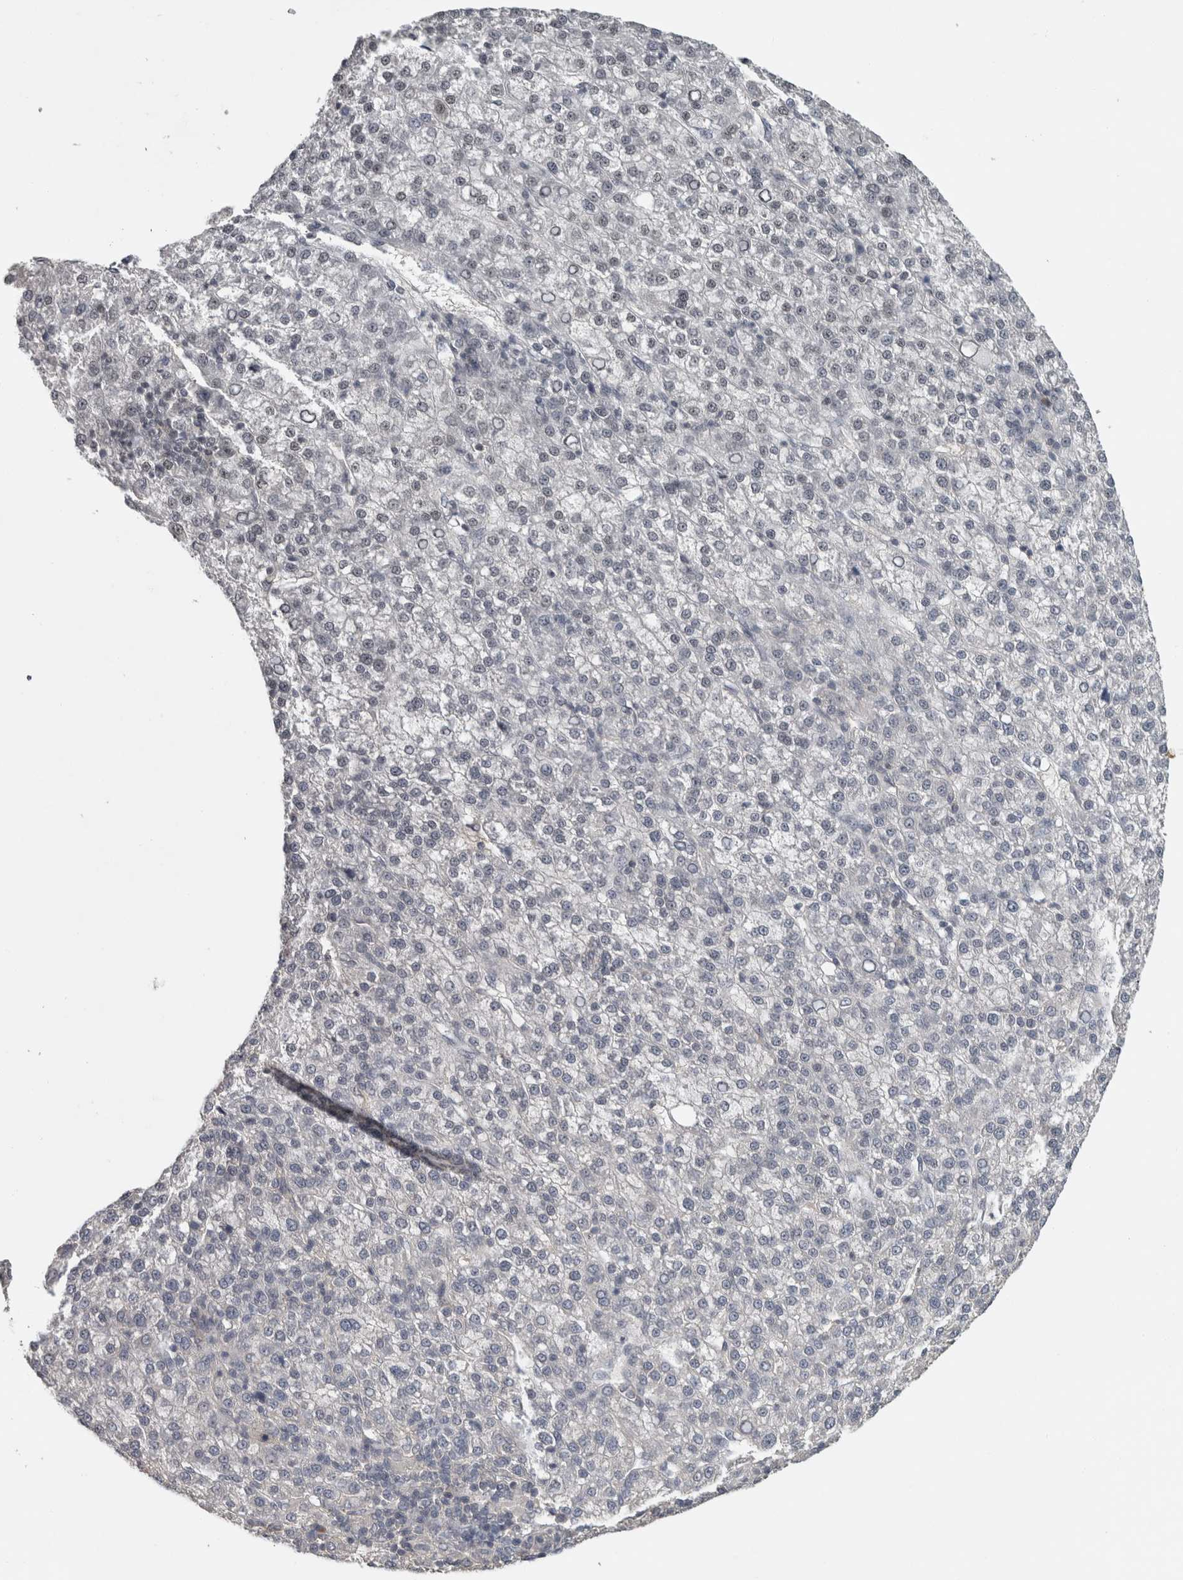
{"staining": {"intensity": "weak", "quantity": "<25%", "location": "nuclear"}, "tissue": "liver cancer", "cell_type": "Tumor cells", "image_type": "cancer", "snomed": [{"axis": "morphology", "description": "Carcinoma, Hepatocellular, NOS"}, {"axis": "topography", "description": "Liver"}], "caption": "Human liver cancer (hepatocellular carcinoma) stained for a protein using immunohistochemistry exhibits no expression in tumor cells.", "gene": "RBM28", "patient": {"sex": "female", "age": 58}}